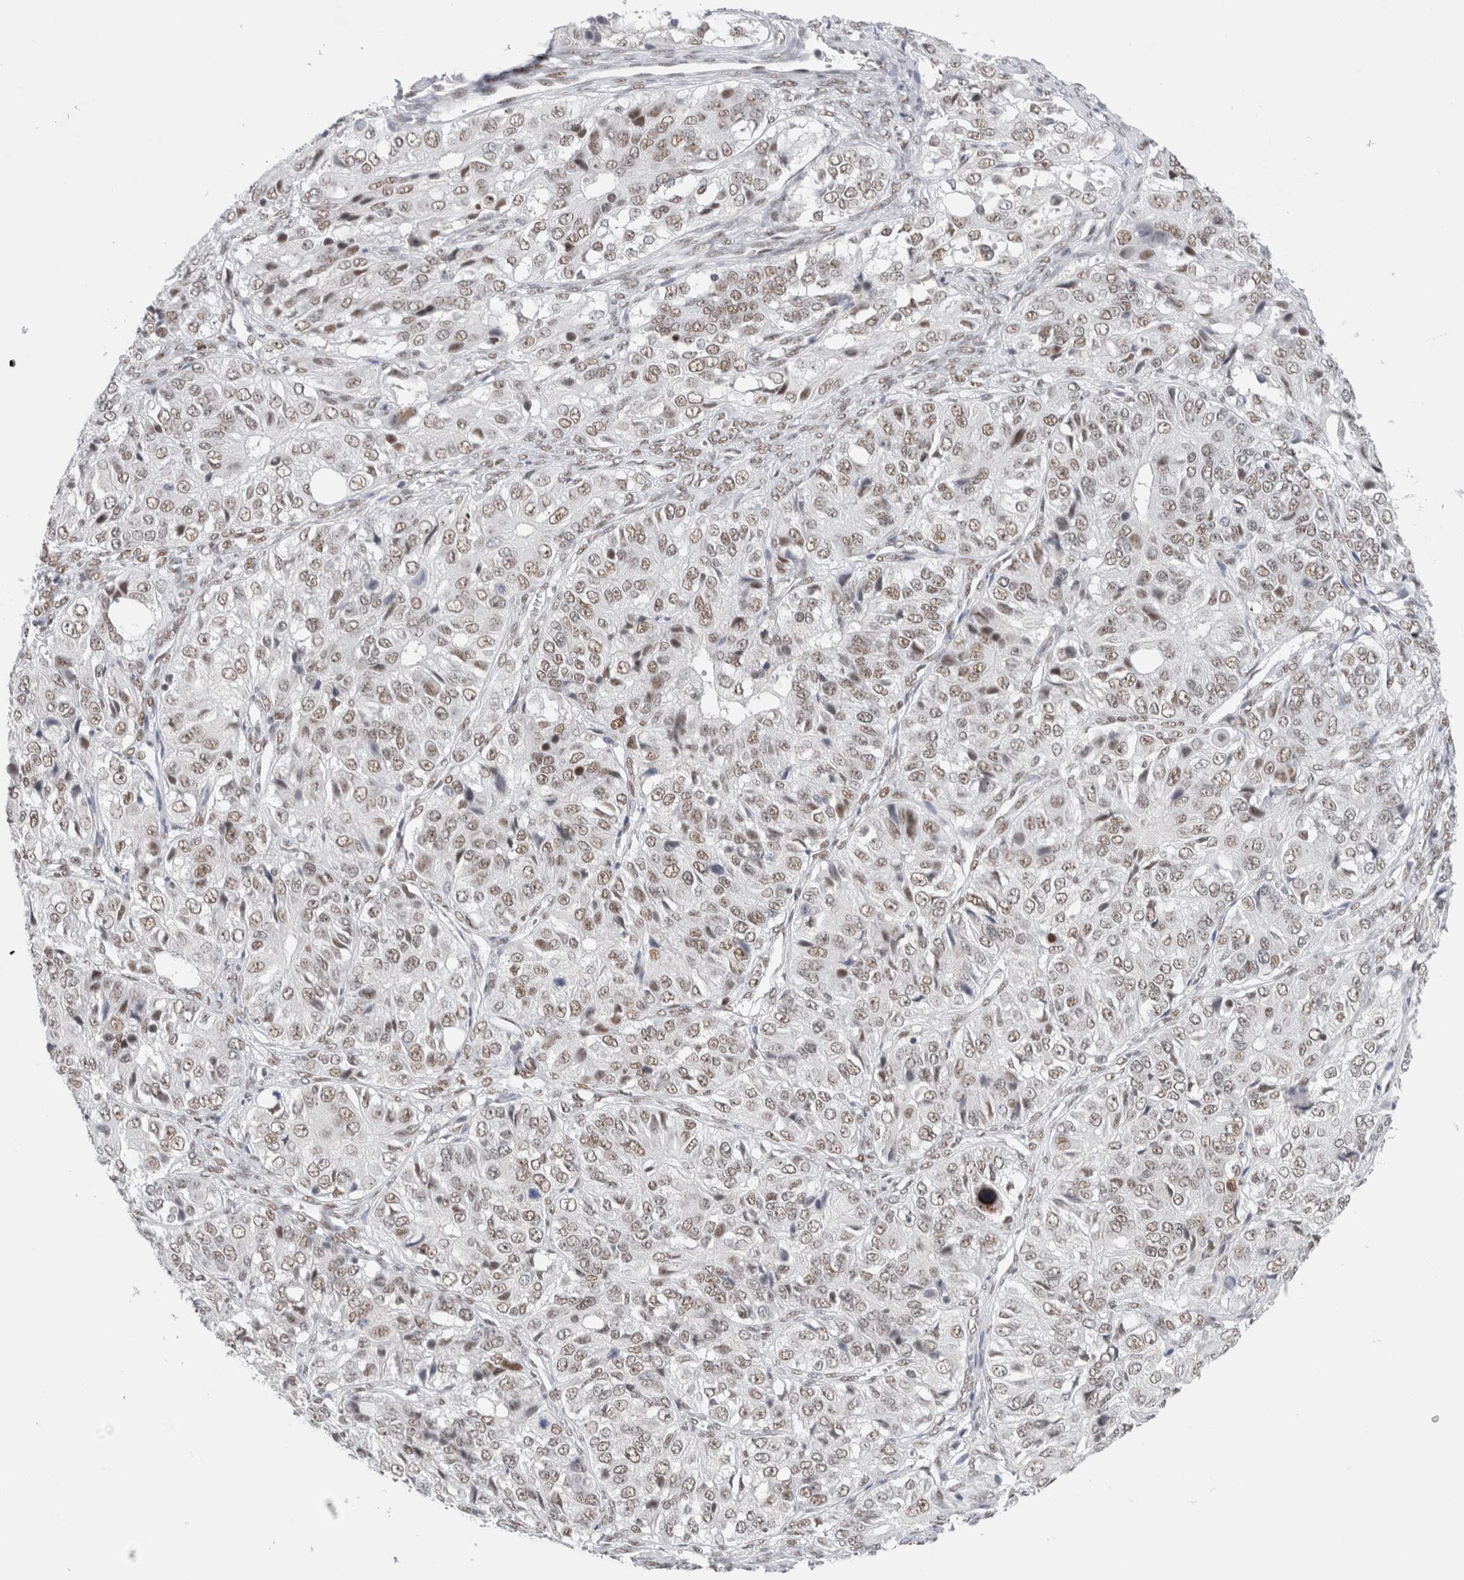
{"staining": {"intensity": "weak", "quantity": ">75%", "location": "nuclear"}, "tissue": "ovarian cancer", "cell_type": "Tumor cells", "image_type": "cancer", "snomed": [{"axis": "morphology", "description": "Carcinoma, endometroid"}, {"axis": "topography", "description": "Ovary"}], "caption": "A micrograph of endometroid carcinoma (ovarian) stained for a protein demonstrates weak nuclear brown staining in tumor cells.", "gene": "COPS7A", "patient": {"sex": "female", "age": 51}}